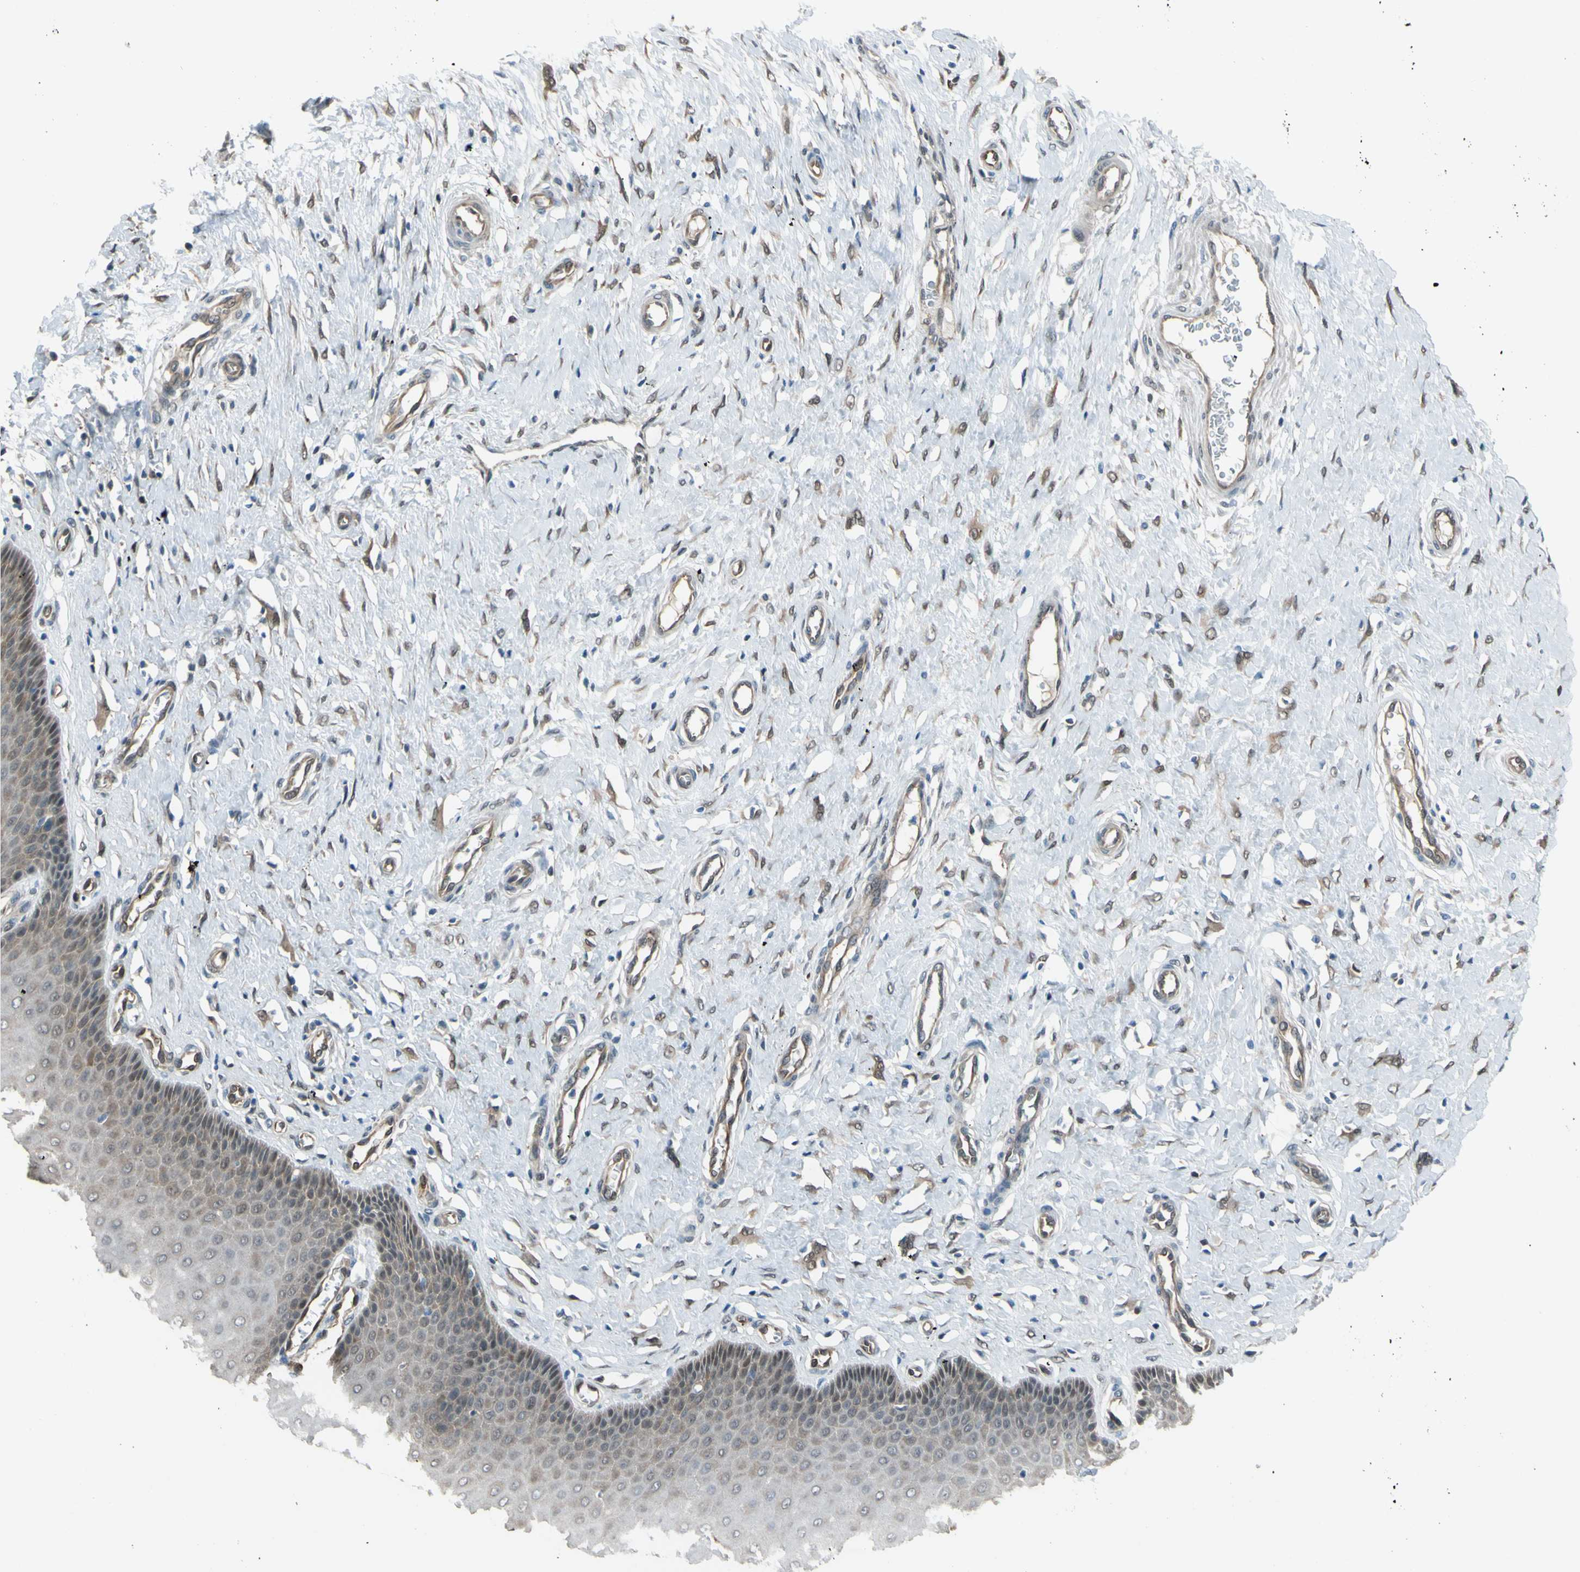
{"staining": {"intensity": "weak", "quantity": "25%-75%", "location": "cytoplasmic/membranous"}, "tissue": "cervix", "cell_type": "Glandular cells", "image_type": "normal", "snomed": [{"axis": "morphology", "description": "Normal tissue, NOS"}, {"axis": "topography", "description": "Cervix"}], "caption": "Protein staining demonstrates weak cytoplasmic/membranous staining in about 25%-75% of glandular cells in normal cervix. (DAB (3,3'-diaminobenzidine) = brown stain, brightfield microscopy at high magnification).", "gene": "YWHAQ", "patient": {"sex": "female", "age": 55}}